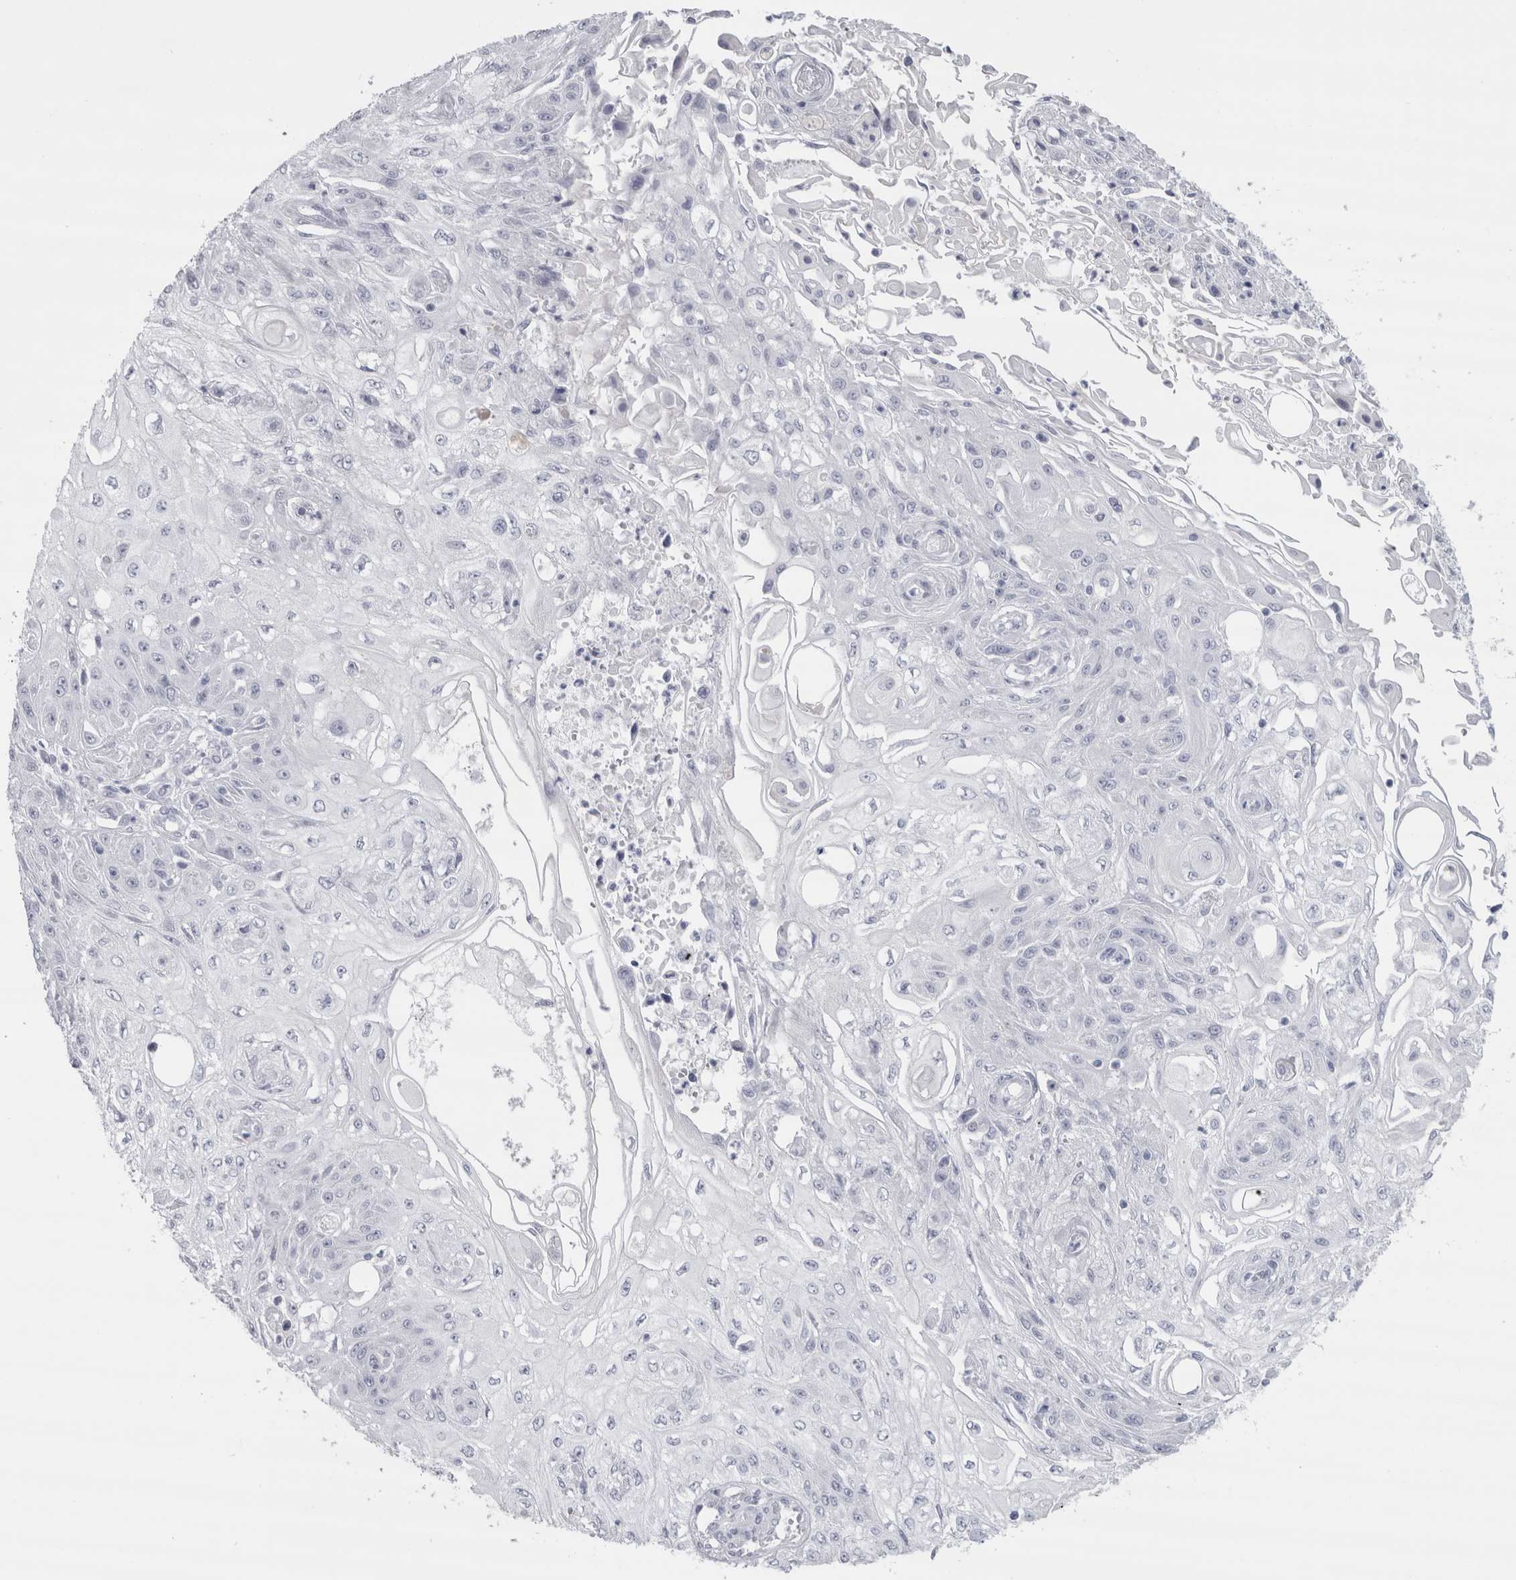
{"staining": {"intensity": "negative", "quantity": "none", "location": "none"}, "tissue": "skin cancer", "cell_type": "Tumor cells", "image_type": "cancer", "snomed": [{"axis": "morphology", "description": "Squamous cell carcinoma, NOS"}, {"axis": "morphology", "description": "Squamous cell carcinoma, metastatic, NOS"}, {"axis": "topography", "description": "Skin"}, {"axis": "topography", "description": "Lymph node"}], "caption": "DAB immunohistochemical staining of human squamous cell carcinoma (skin) shows no significant expression in tumor cells.", "gene": "CDH17", "patient": {"sex": "male", "age": 75}}